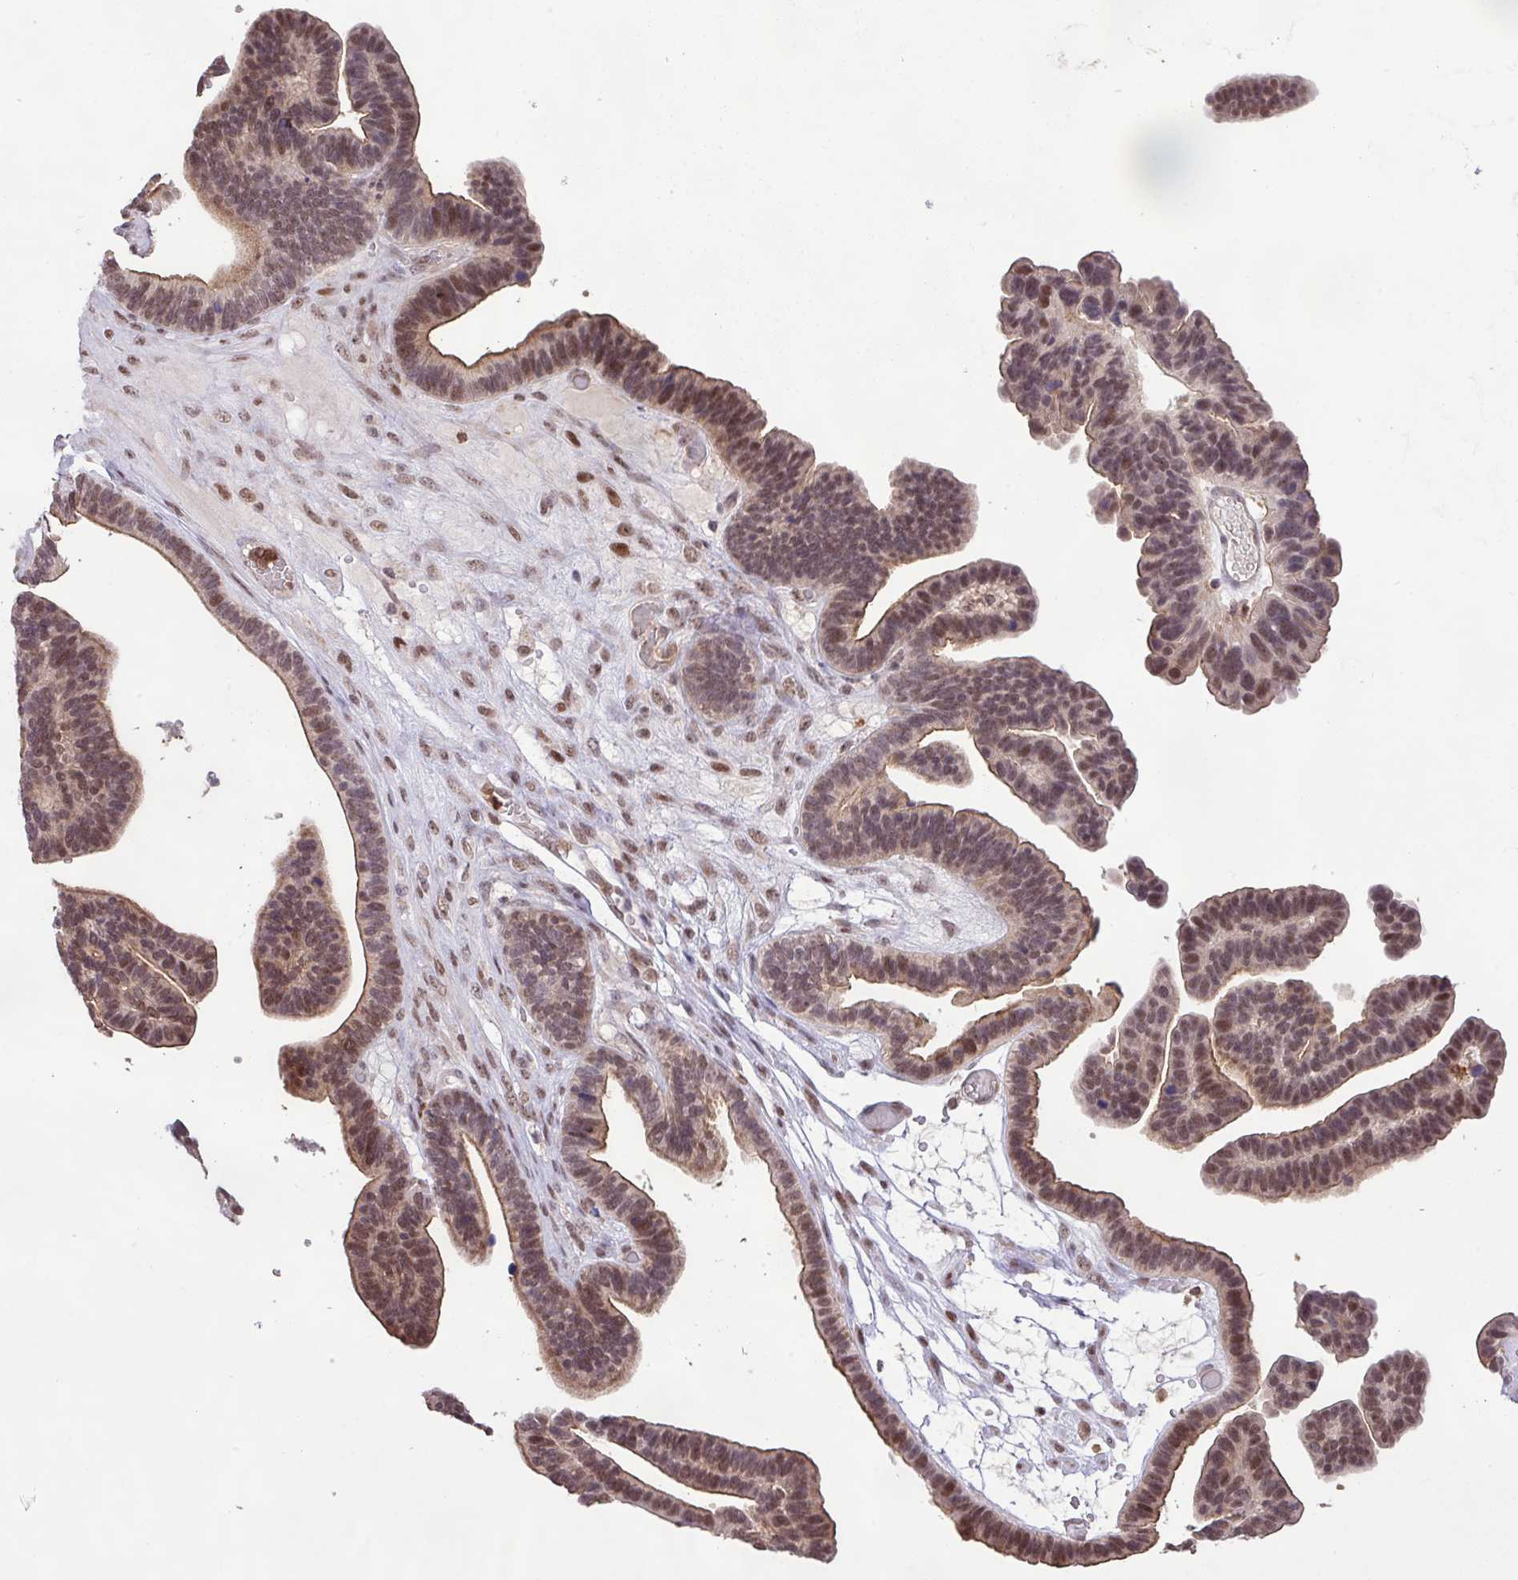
{"staining": {"intensity": "moderate", "quantity": ">75%", "location": "nuclear"}, "tissue": "ovarian cancer", "cell_type": "Tumor cells", "image_type": "cancer", "snomed": [{"axis": "morphology", "description": "Cystadenocarcinoma, serous, NOS"}, {"axis": "topography", "description": "Ovary"}], "caption": "High-magnification brightfield microscopy of ovarian serous cystadenocarcinoma stained with DAB (3,3'-diaminobenzidine) (brown) and counterstained with hematoxylin (blue). tumor cells exhibit moderate nuclear expression is present in about>75% of cells.", "gene": "GON7", "patient": {"sex": "female", "age": 56}}